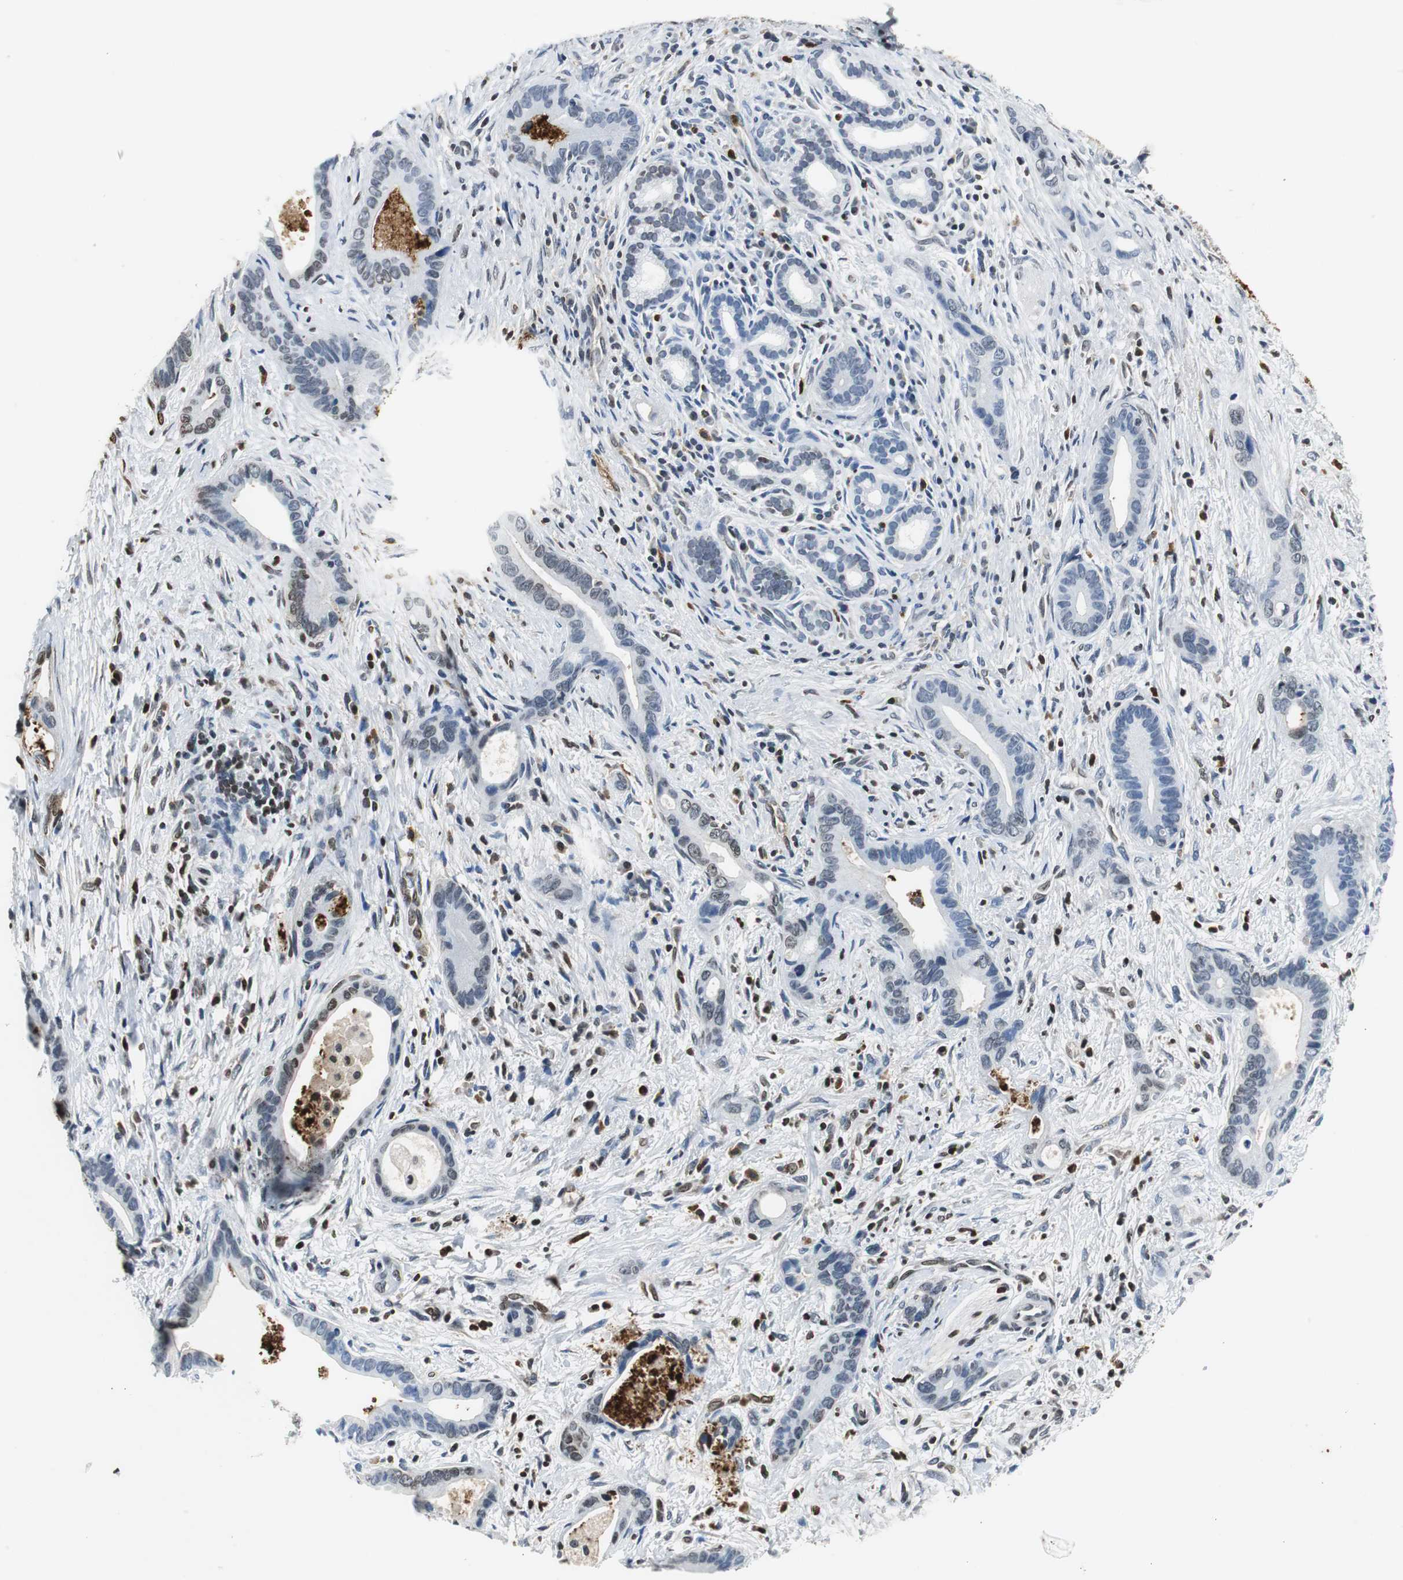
{"staining": {"intensity": "weak", "quantity": "<25%", "location": "nuclear"}, "tissue": "liver cancer", "cell_type": "Tumor cells", "image_type": "cancer", "snomed": [{"axis": "morphology", "description": "Cholangiocarcinoma"}, {"axis": "topography", "description": "Liver"}], "caption": "This is a image of immunohistochemistry (IHC) staining of cholangiocarcinoma (liver), which shows no positivity in tumor cells.", "gene": "ORM1", "patient": {"sex": "female", "age": 55}}